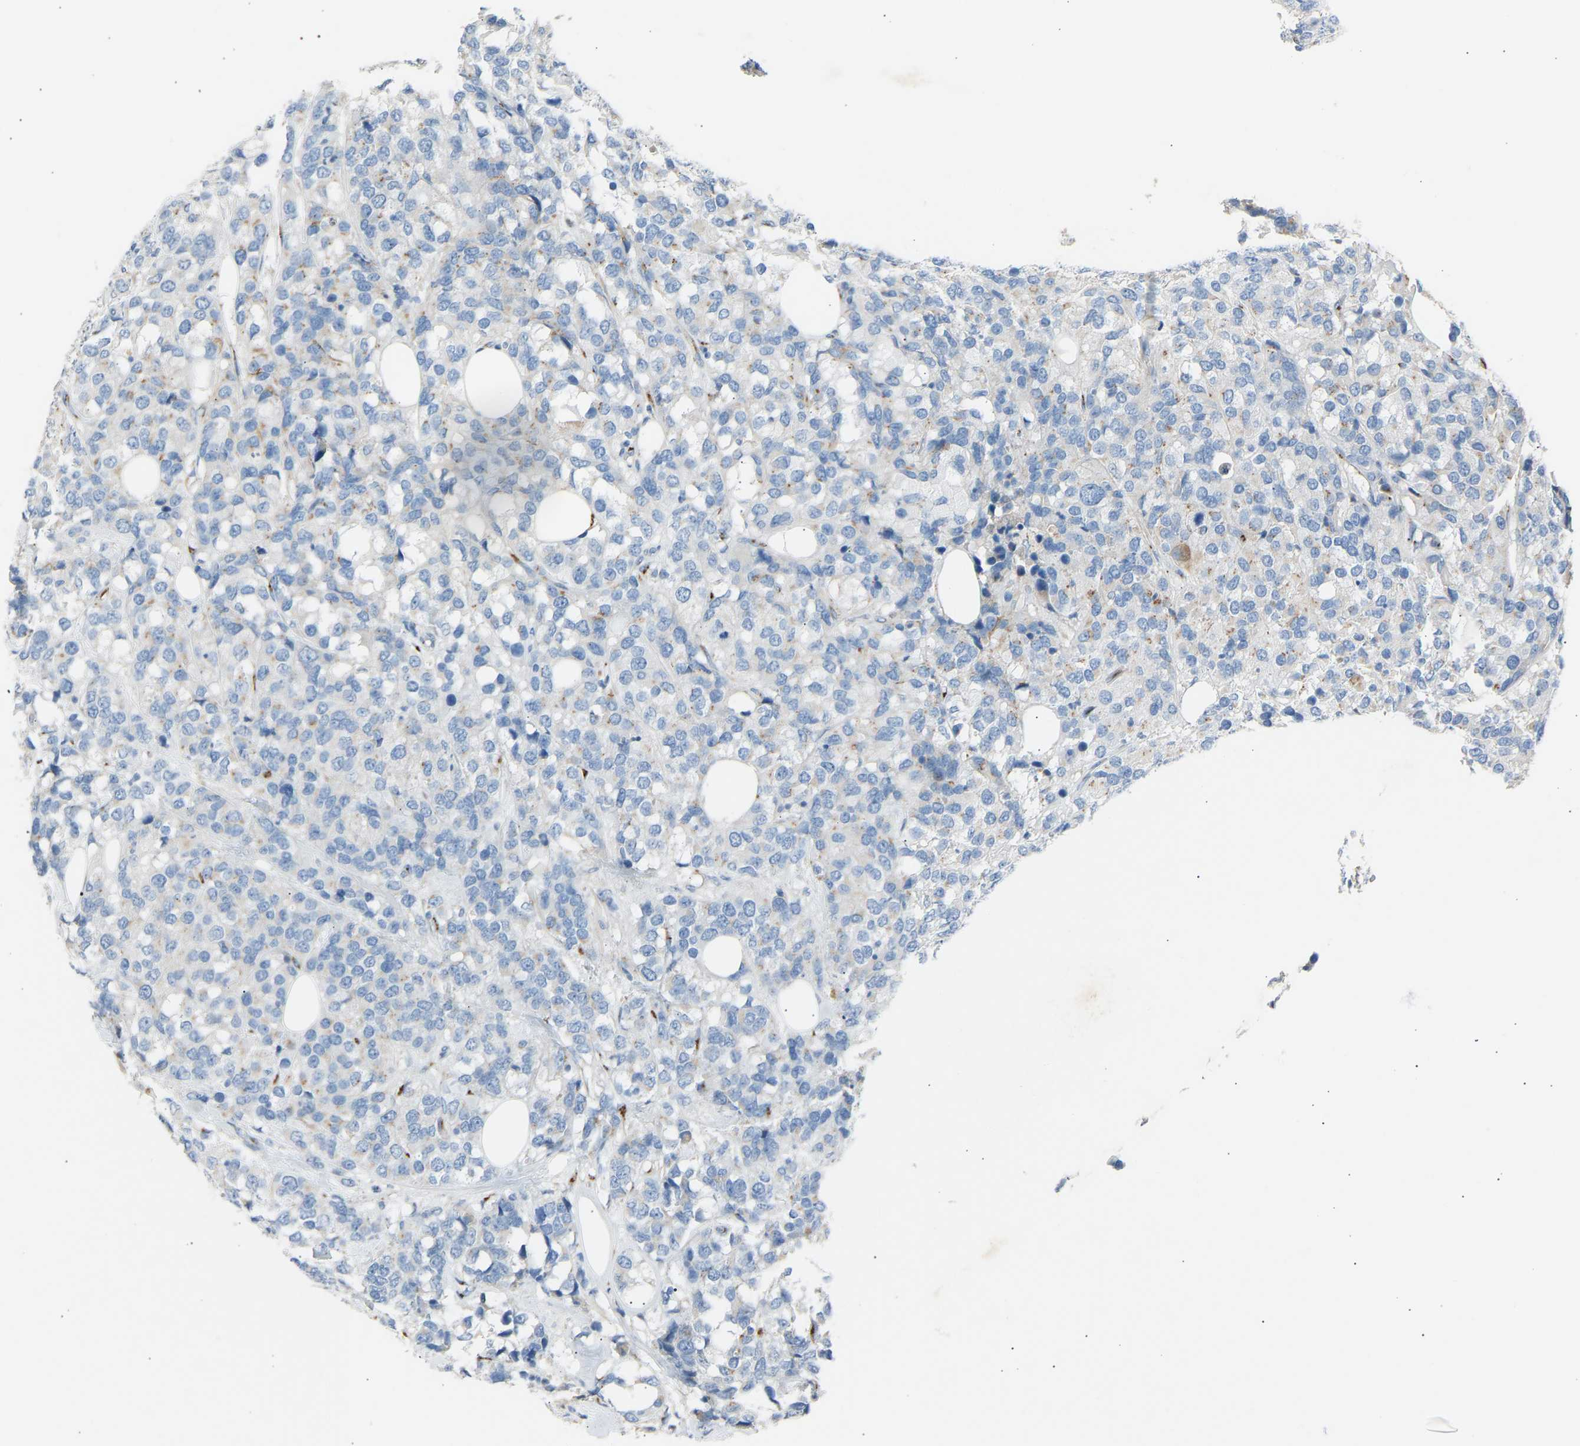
{"staining": {"intensity": "weak", "quantity": "<25%", "location": "cytoplasmic/membranous"}, "tissue": "breast cancer", "cell_type": "Tumor cells", "image_type": "cancer", "snomed": [{"axis": "morphology", "description": "Lobular carcinoma"}, {"axis": "topography", "description": "Breast"}], "caption": "This histopathology image is of breast cancer (lobular carcinoma) stained with IHC to label a protein in brown with the nuclei are counter-stained blue. There is no staining in tumor cells. Nuclei are stained in blue.", "gene": "CYREN", "patient": {"sex": "female", "age": 59}}